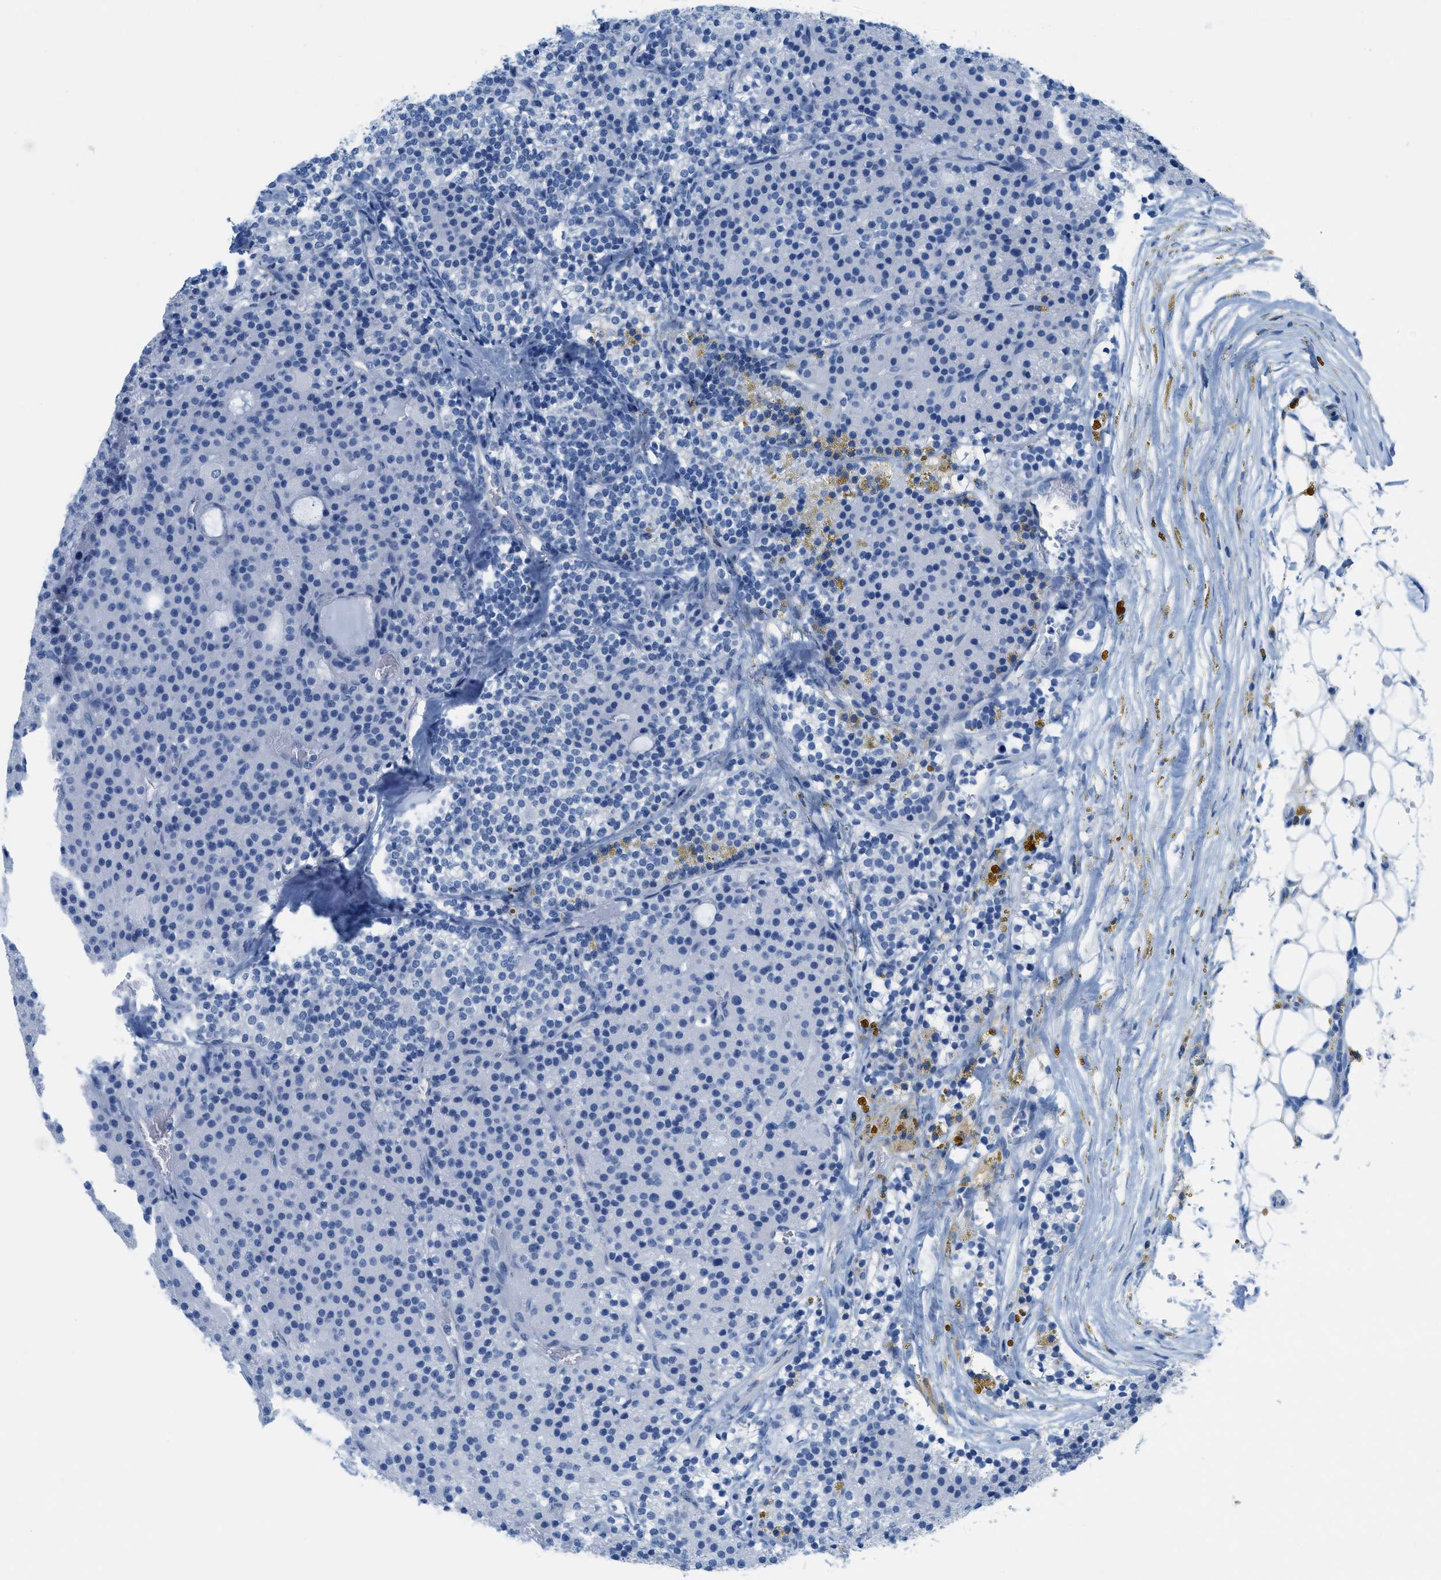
{"staining": {"intensity": "negative", "quantity": "none", "location": "none"}, "tissue": "parathyroid gland", "cell_type": "Glandular cells", "image_type": "normal", "snomed": [{"axis": "morphology", "description": "Normal tissue, NOS"}, {"axis": "morphology", "description": "Adenoma, NOS"}, {"axis": "topography", "description": "Parathyroid gland"}], "caption": "IHC of unremarkable parathyroid gland shows no expression in glandular cells.", "gene": "ASGR1", "patient": {"sex": "male", "age": 75}}